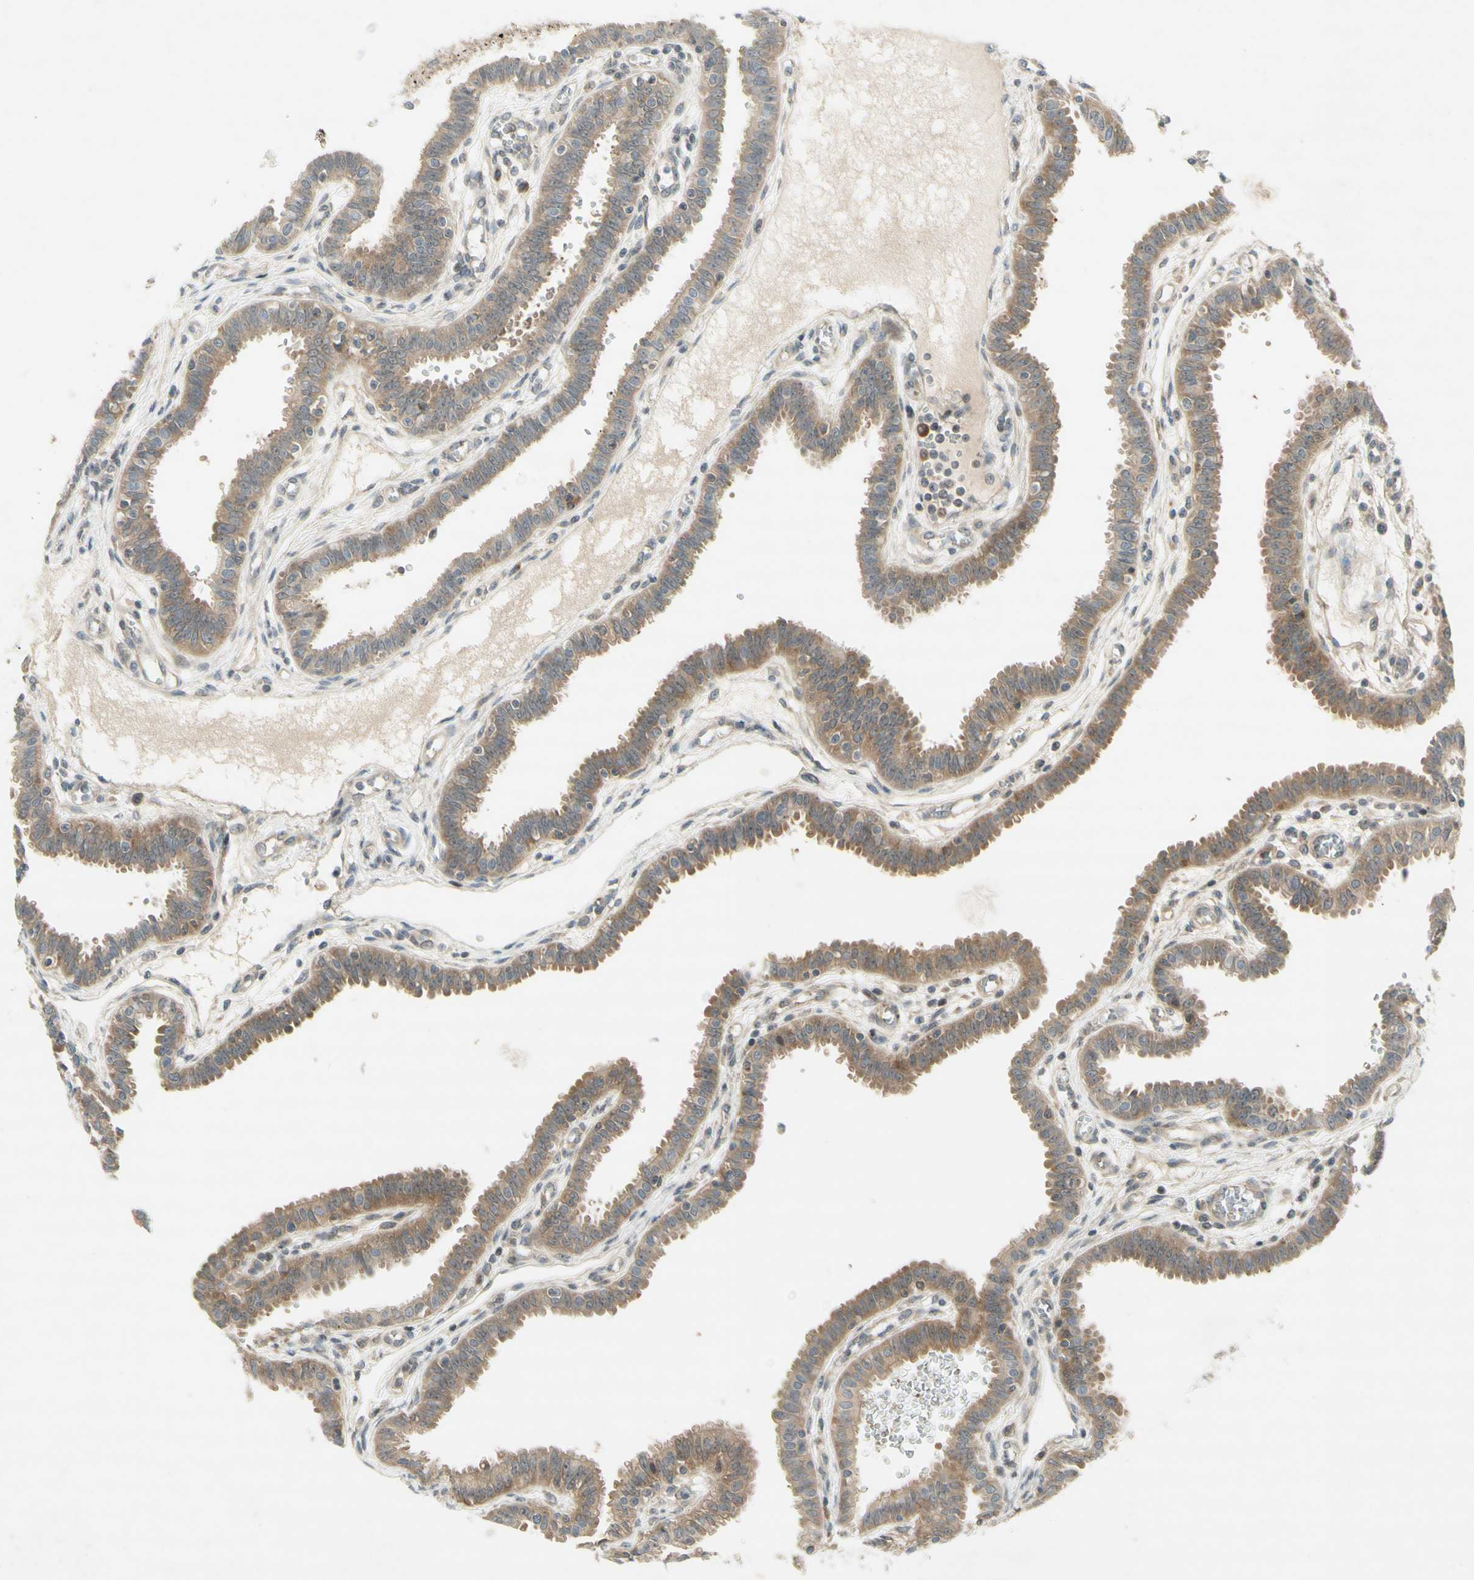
{"staining": {"intensity": "moderate", "quantity": ">75%", "location": "cytoplasmic/membranous"}, "tissue": "fallopian tube", "cell_type": "Glandular cells", "image_type": "normal", "snomed": [{"axis": "morphology", "description": "Normal tissue, NOS"}, {"axis": "topography", "description": "Fallopian tube"}], "caption": "Immunohistochemical staining of normal human fallopian tube demonstrates medium levels of moderate cytoplasmic/membranous expression in approximately >75% of glandular cells.", "gene": "ETF1", "patient": {"sex": "female", "age": 32}}